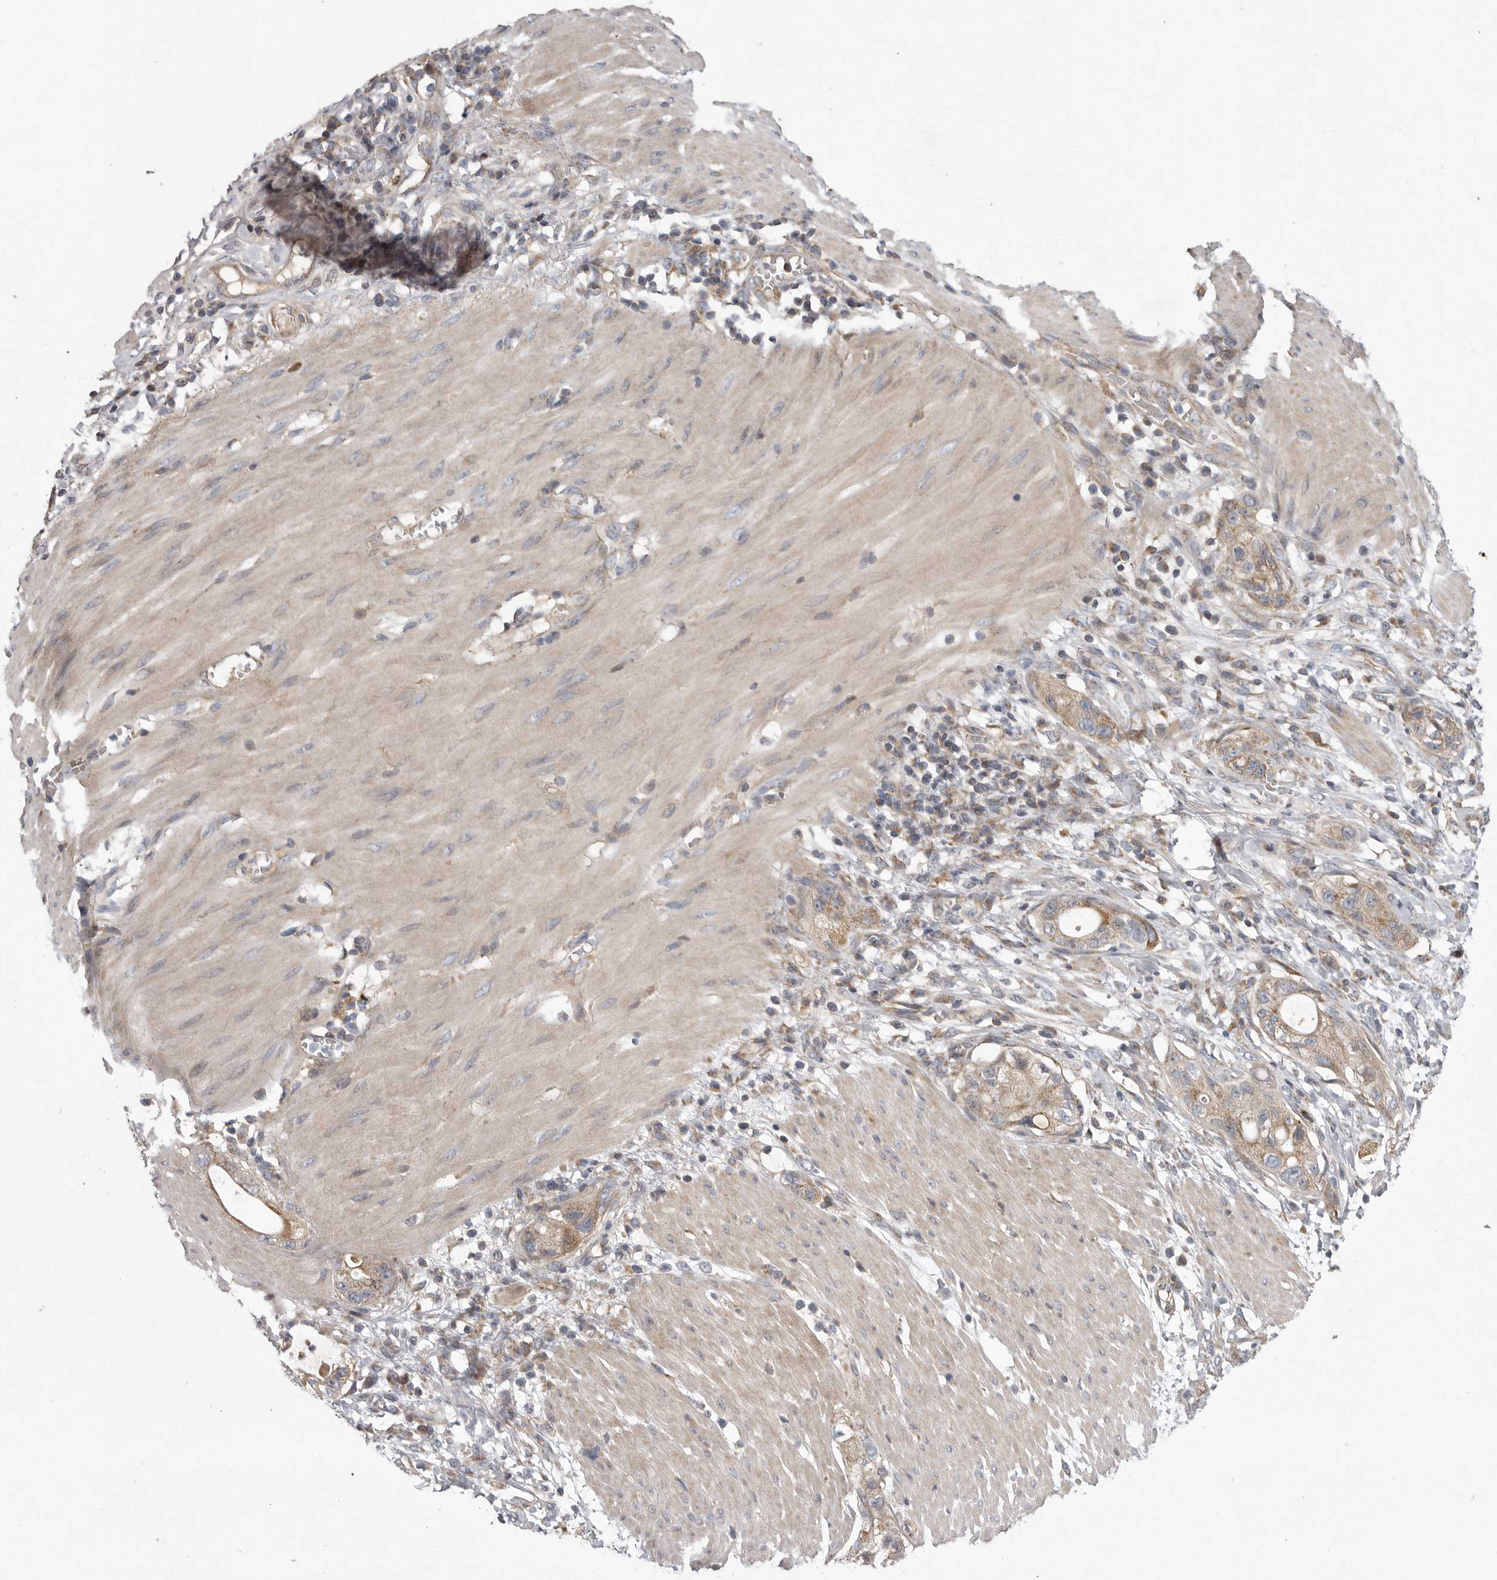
{"staining": {"intensity": "weak", "quantity": ">75%", "location": "cytoplasmic/membranous"}, "tissue": "stomach cancer", "cell_type": "Tumor cells", "image_type": "cancer", "snomed": [{"axis": "morphology", "description": "Adenocarcinoma, NOS"}, {"axis": "topography", "description": "Stomach"}, {"axis": "topography", "description": "Stomach, lower"}], "caption": "Stomach cancer (adenocarcinoma) was stained to show a protein in brown. There is low levels of weak cytoplasmic/membranous expression in about >75% of tumor cells.", "gene": "CRP", "patient": {"sex": "female", "age": 48}}